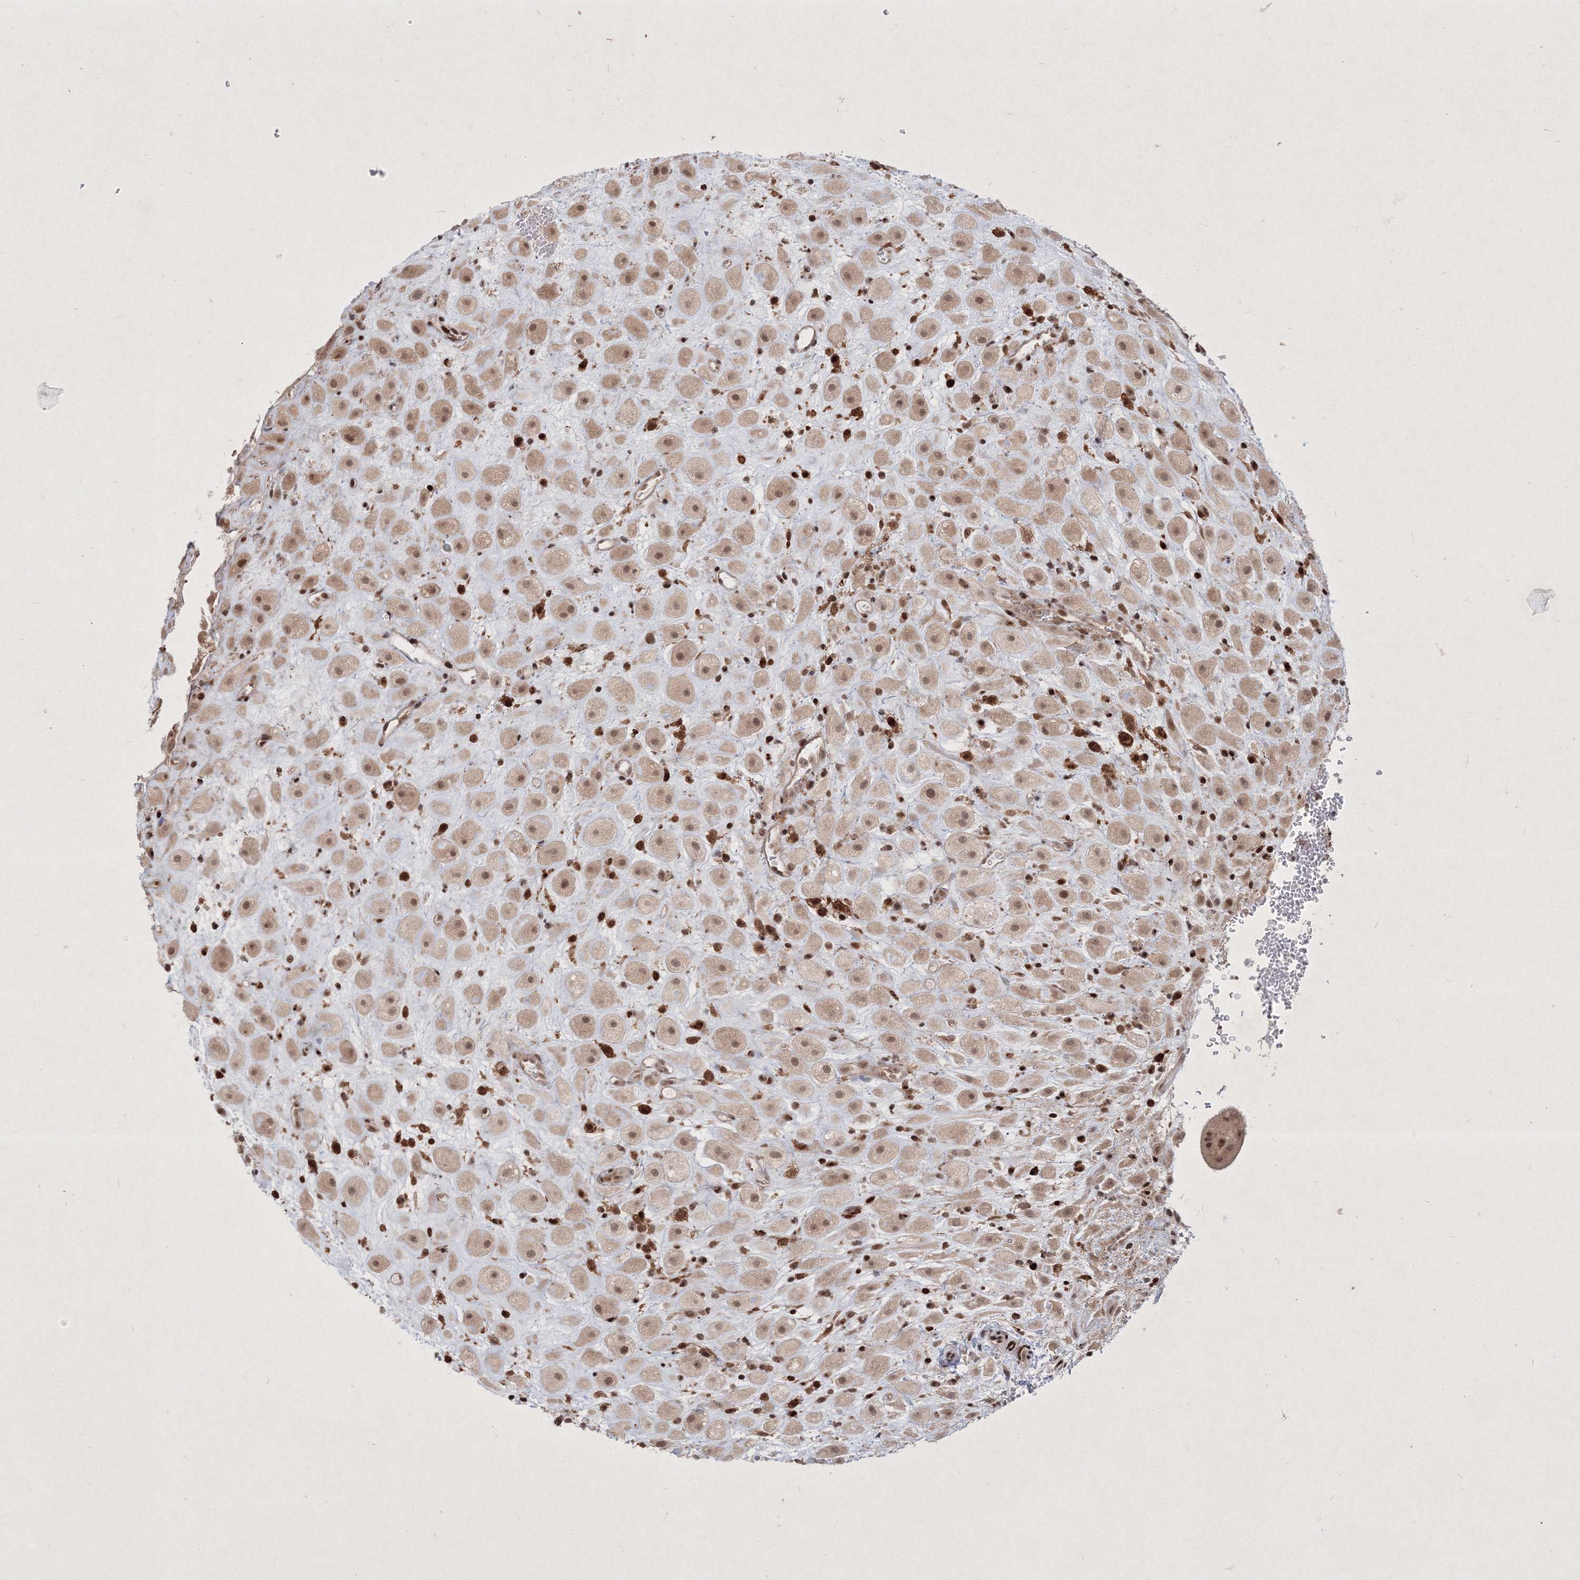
{"staining": {"intensity": "weak", "quantity": ">75%", "location": "cytoplasmic/membranous,nuclear"}, "tissue": "placenta", "cell_type": "Decidual cells", "image_type": "normal", "snomed": [{"axis": "morphology", "description": "Normal tissue, NOS"}, {"axis": "topography", "description": "Placenta"}], "caption": "DAB (3,3'-diaminobenzidine) immunohistochemical staining of benign placenta exhibits weak cytoplasmic/membranous,nuclear protein expression in approximately >75% of decidual cells.", "gene": "TAB1", "patient": {"sex": "female", "age": 35}}